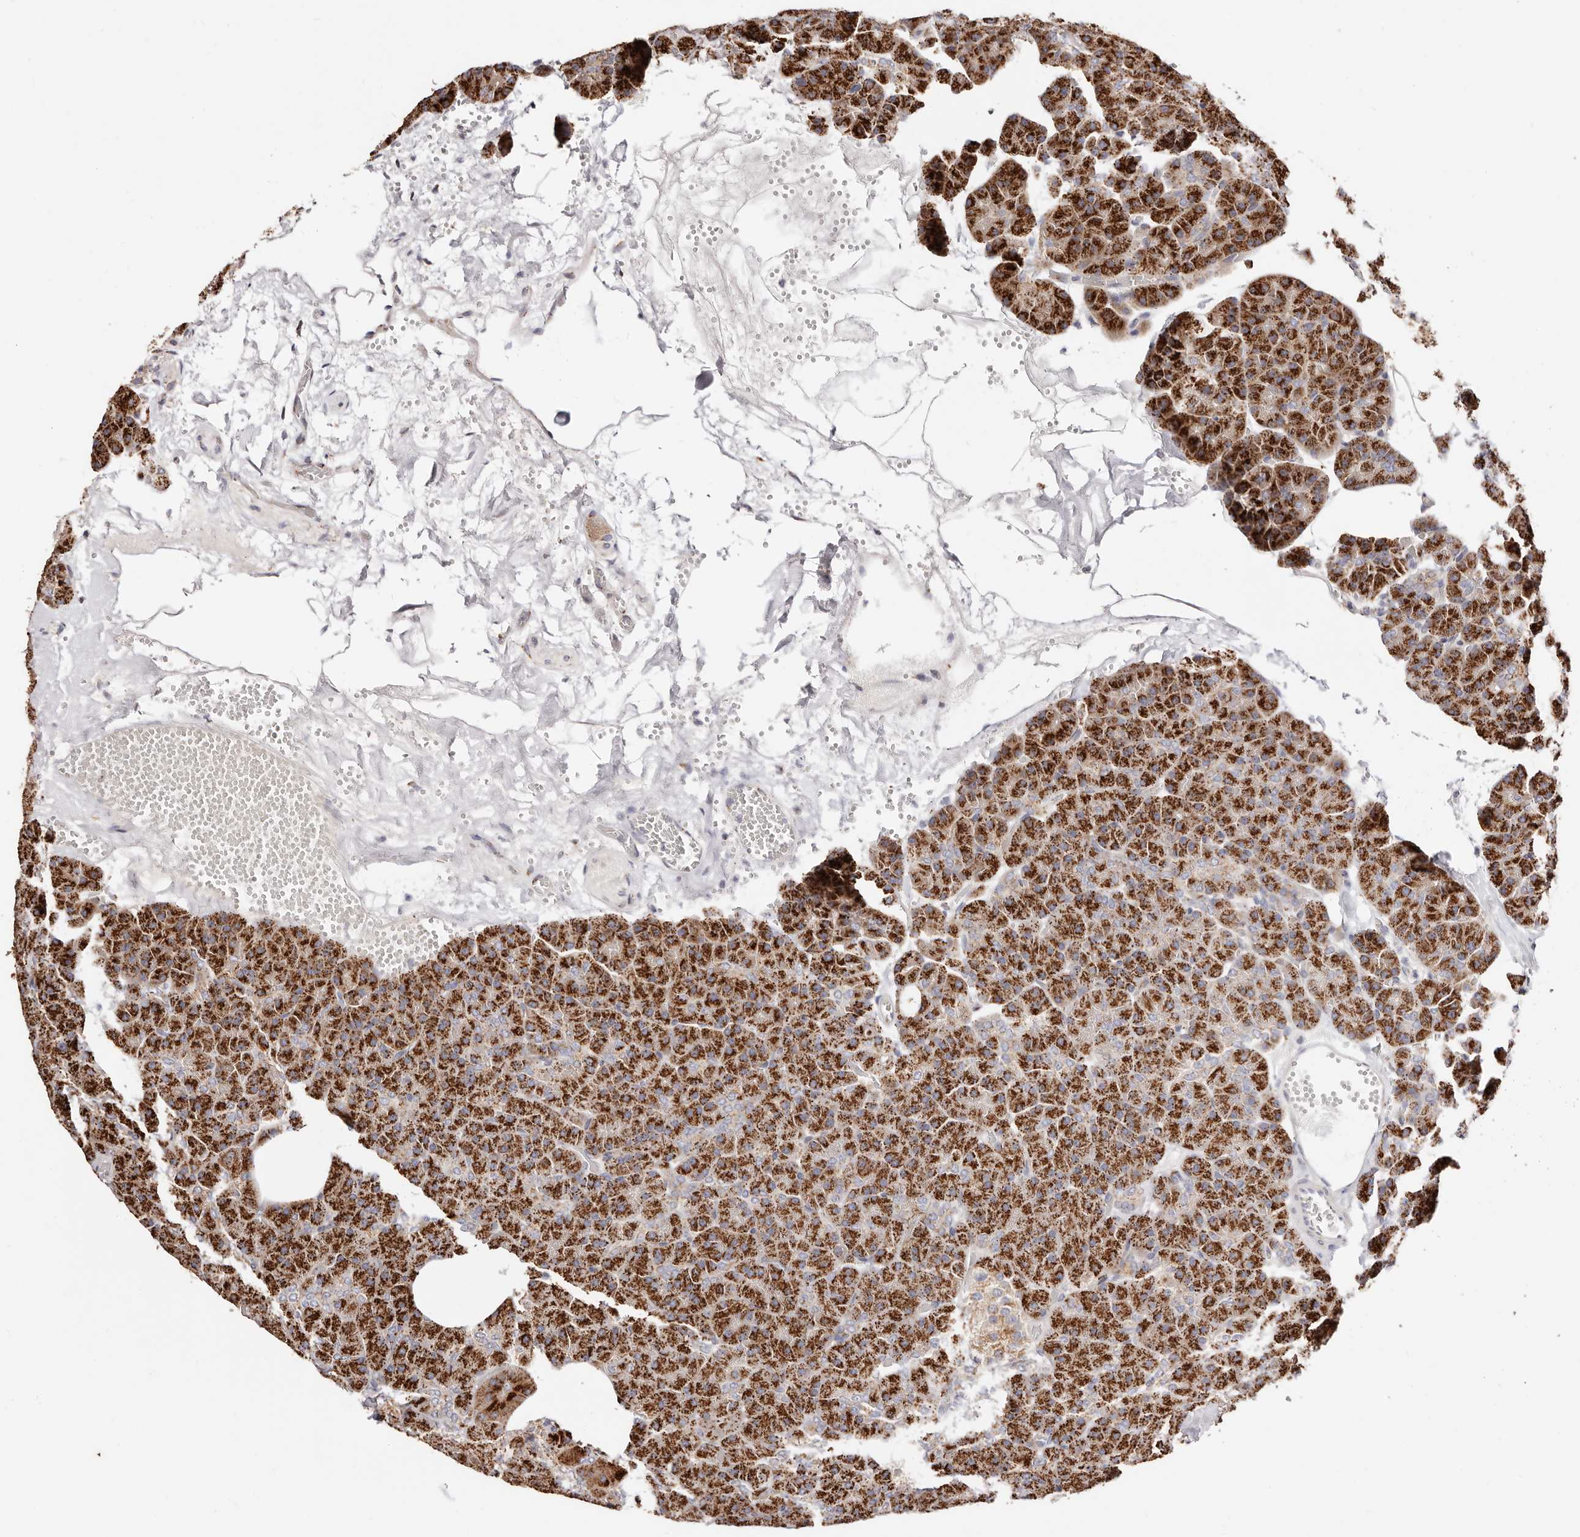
{"staining": {"intensity": "strong", "quantity": ">75%", "location": "cytoplasmic/membranous"}, "tissue": "pancreas", "cell_type": "Exocrine glandular cells", "image_type": "normal", "snomed": [{"axis": "morphology", "description": "Normal tissue, NOS"}, {"axis": "morphology", "description": "Carcinoid, malignant, NOS"}, {"axis": "topography", "description": "Pancreas"}], "caption": "Immunohistochemistry (IHC) (DAB) staining of unremarkable pancreas displays strong cytoplasmic/membranous protein positivity in approximately >75% of exocrine glandular cells.", "gene": "MAPK6", "patient": {"sex": "female", "age": 35}}